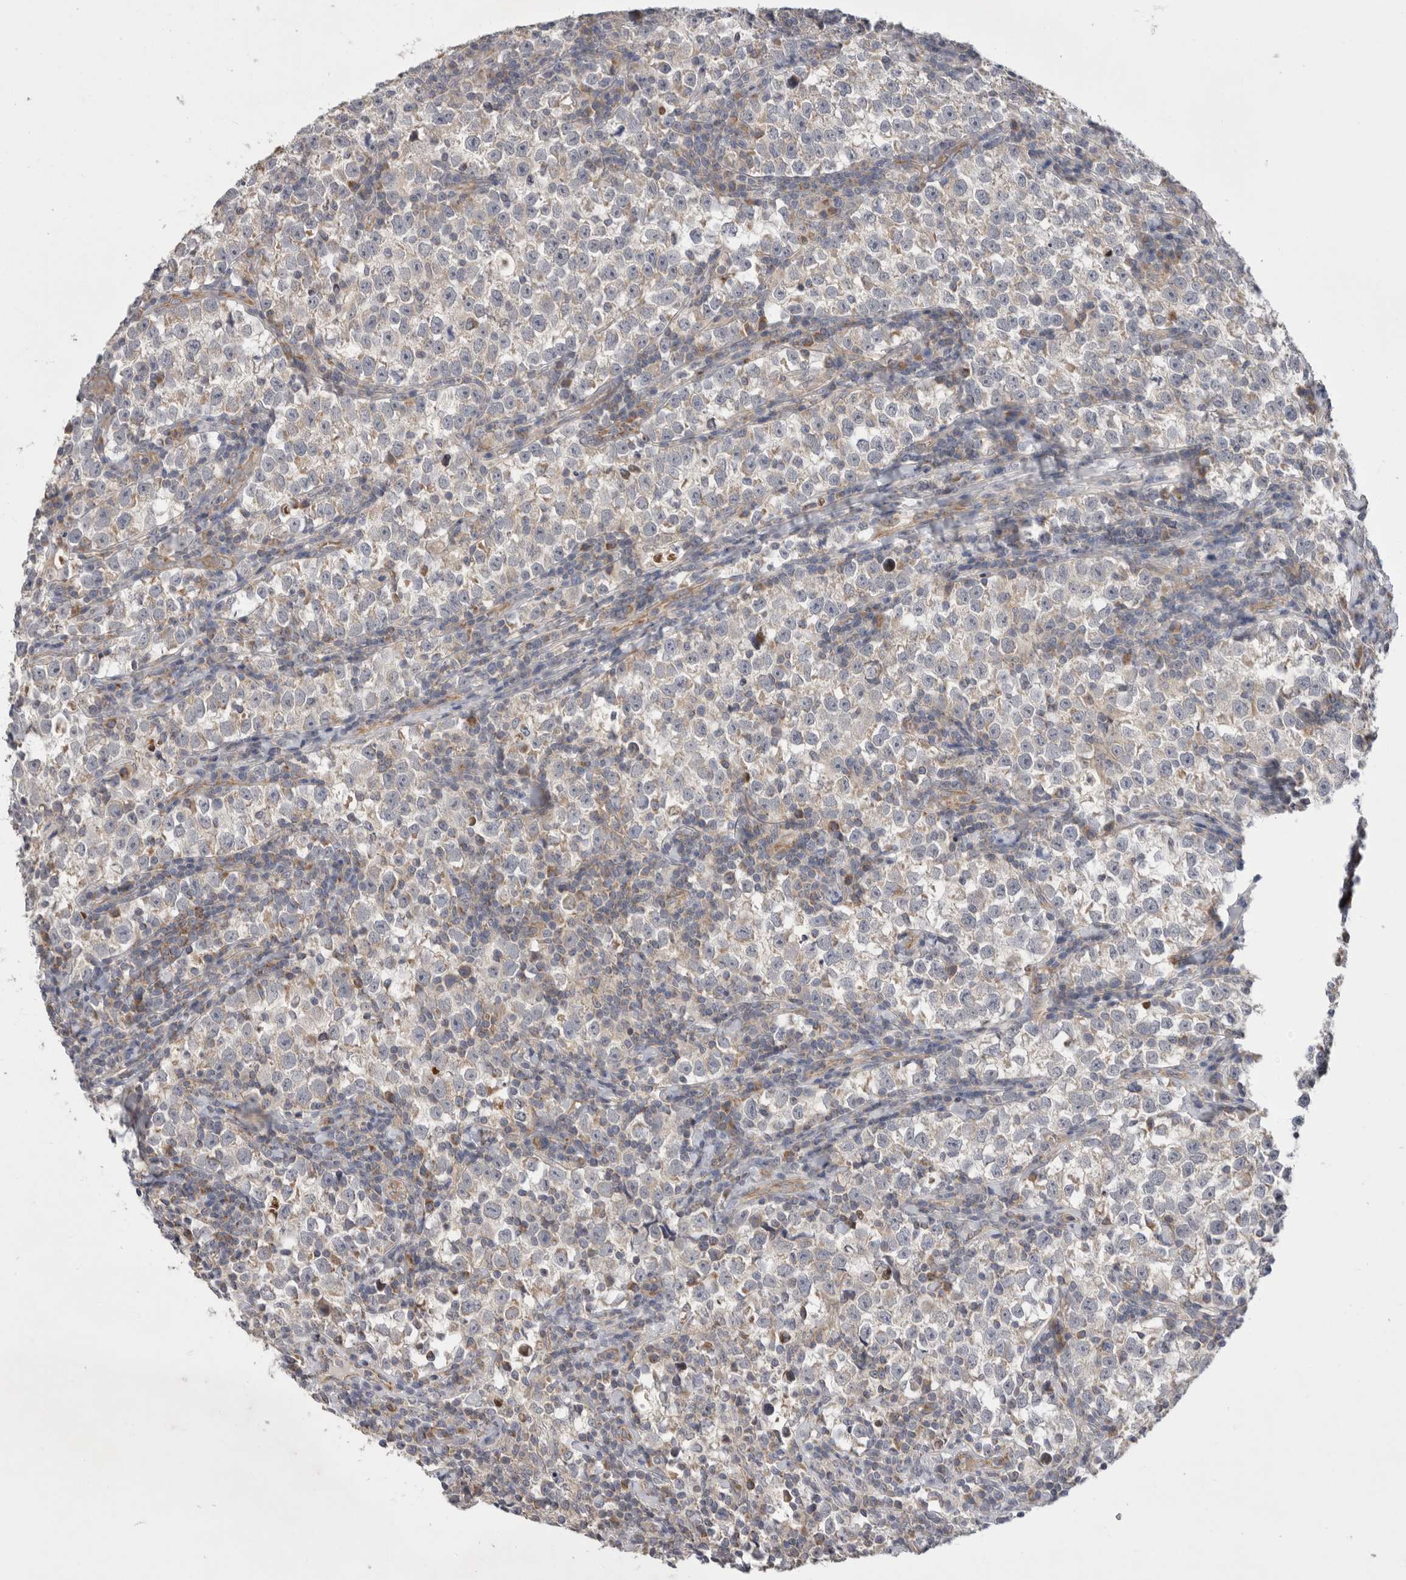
{"staining": {"intensity": "weak", "quantity": "25%-75%", "location": "cytoplasmic/membranous"}, "tissue": "testis cancer", "cell_type": "Tumor cells", "image_type": "cancer", "snomed": [{"axis": "morphology", "description": "Normal tissue, NOS"}, {"axis": "morphology", "description": "Seminoma, NOS"}, {"axis": "topography", "description": "Testis"}], "caption": "Immunohistochemical staining of human testis cancer (seminoma) shows low levels of weak cytoplasmic/membranous protein staining in about 25%-75% of tumor cells. Ihc stains the protein of interest in brown and the nuclei are stained blue.", "gene": "MTFR1L", "patient": {"sex": "male", "age": 43}}